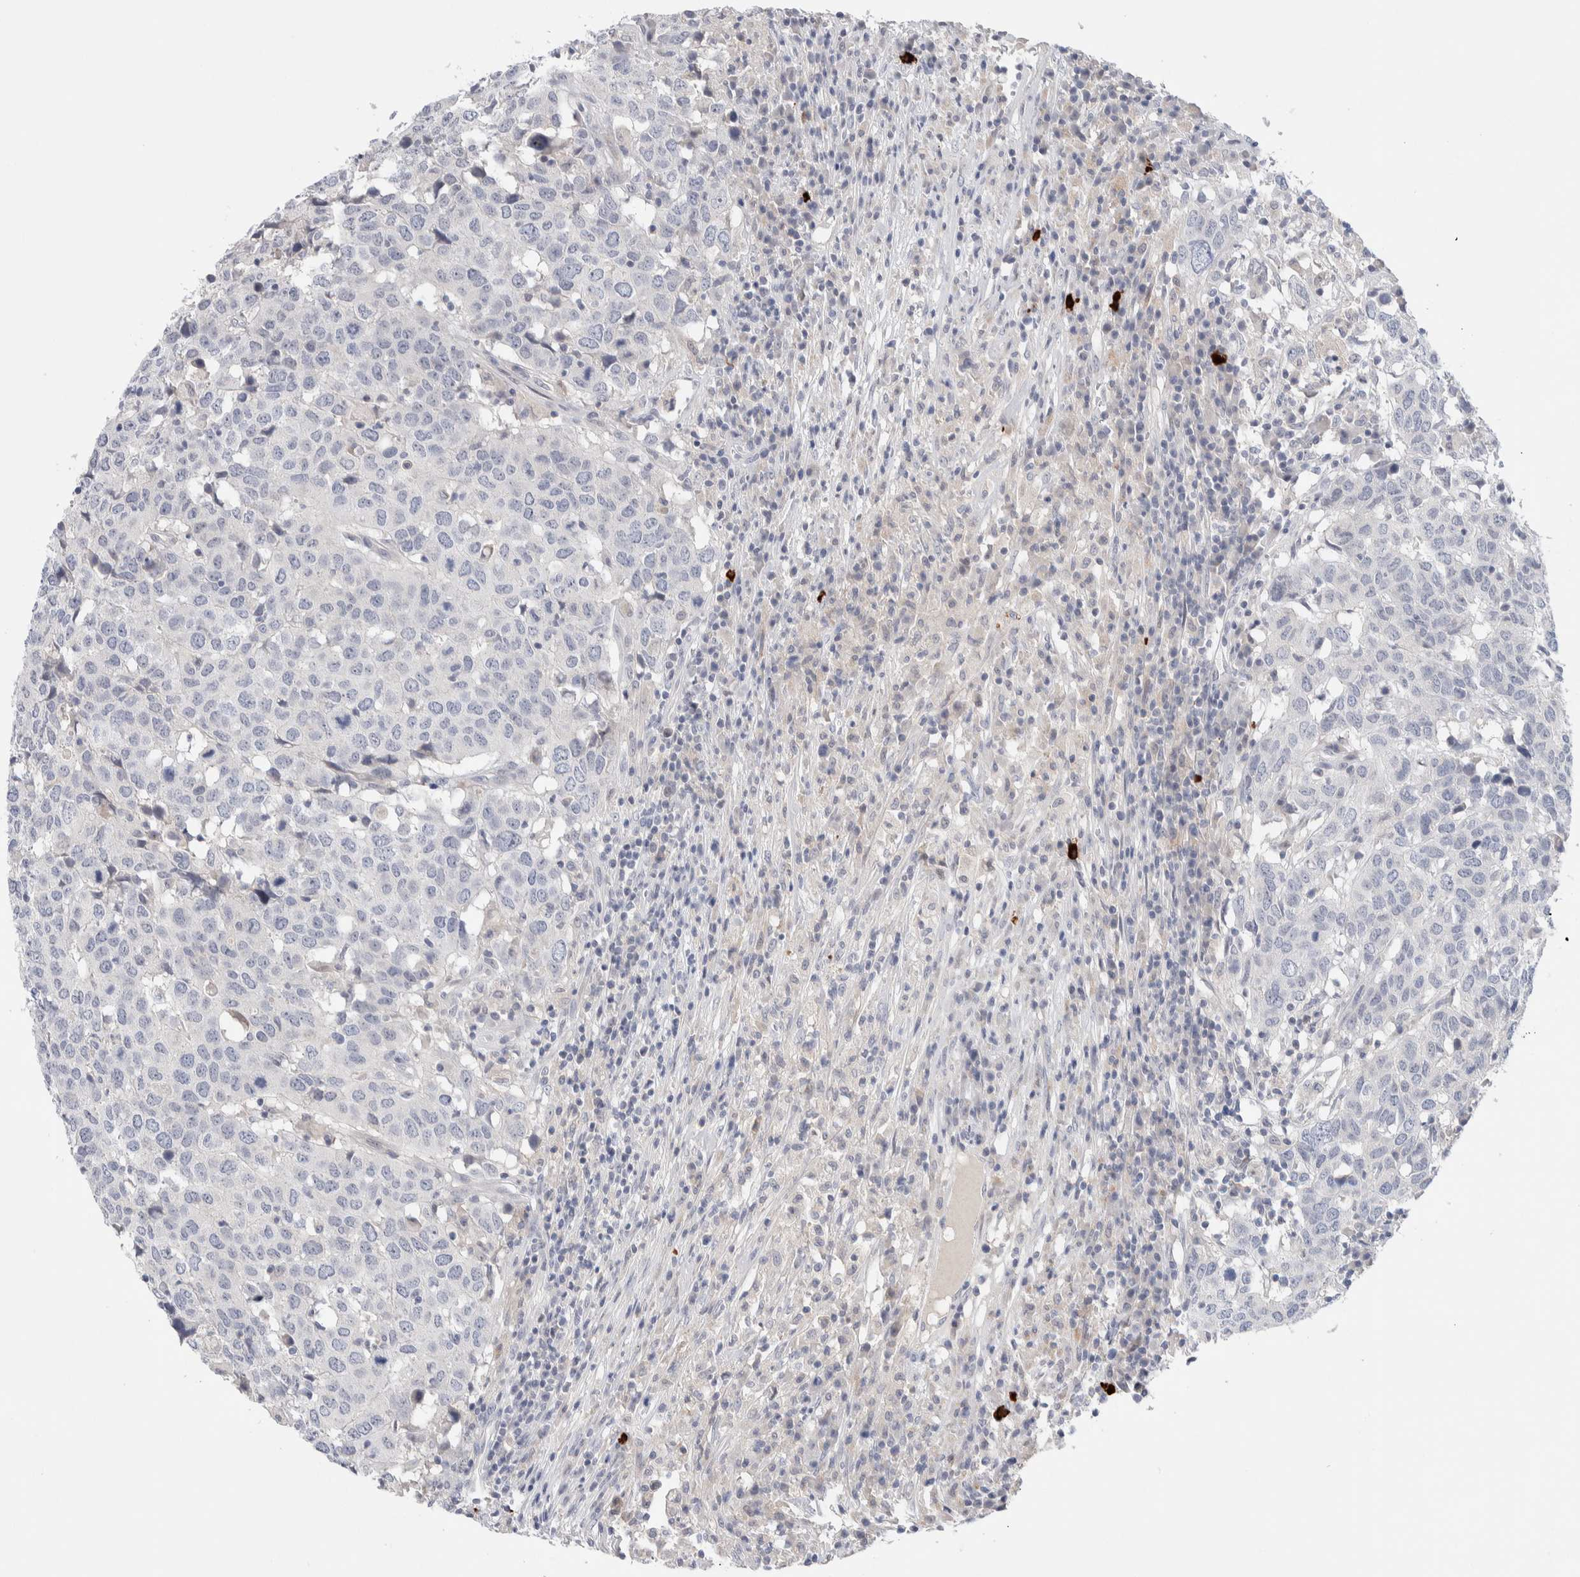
{"staining": {"intensity": "negative", "quantity": "none", "location": "none"}, "tissue": "head and neck cancer", "cell_type": "Tumor cells", "image_type": "cancer", "snomed": [{"axis": "morphology", "description": "Squamous cell carcinoma, NOS"}, {"axis": "topography", "description": "Head-Neck"}], "caption": "An image of human head and neck cancer is negative for staining in tumor cells.", "gene": "DNAJB6", "patient": {"sex": "male", "age": 66}}